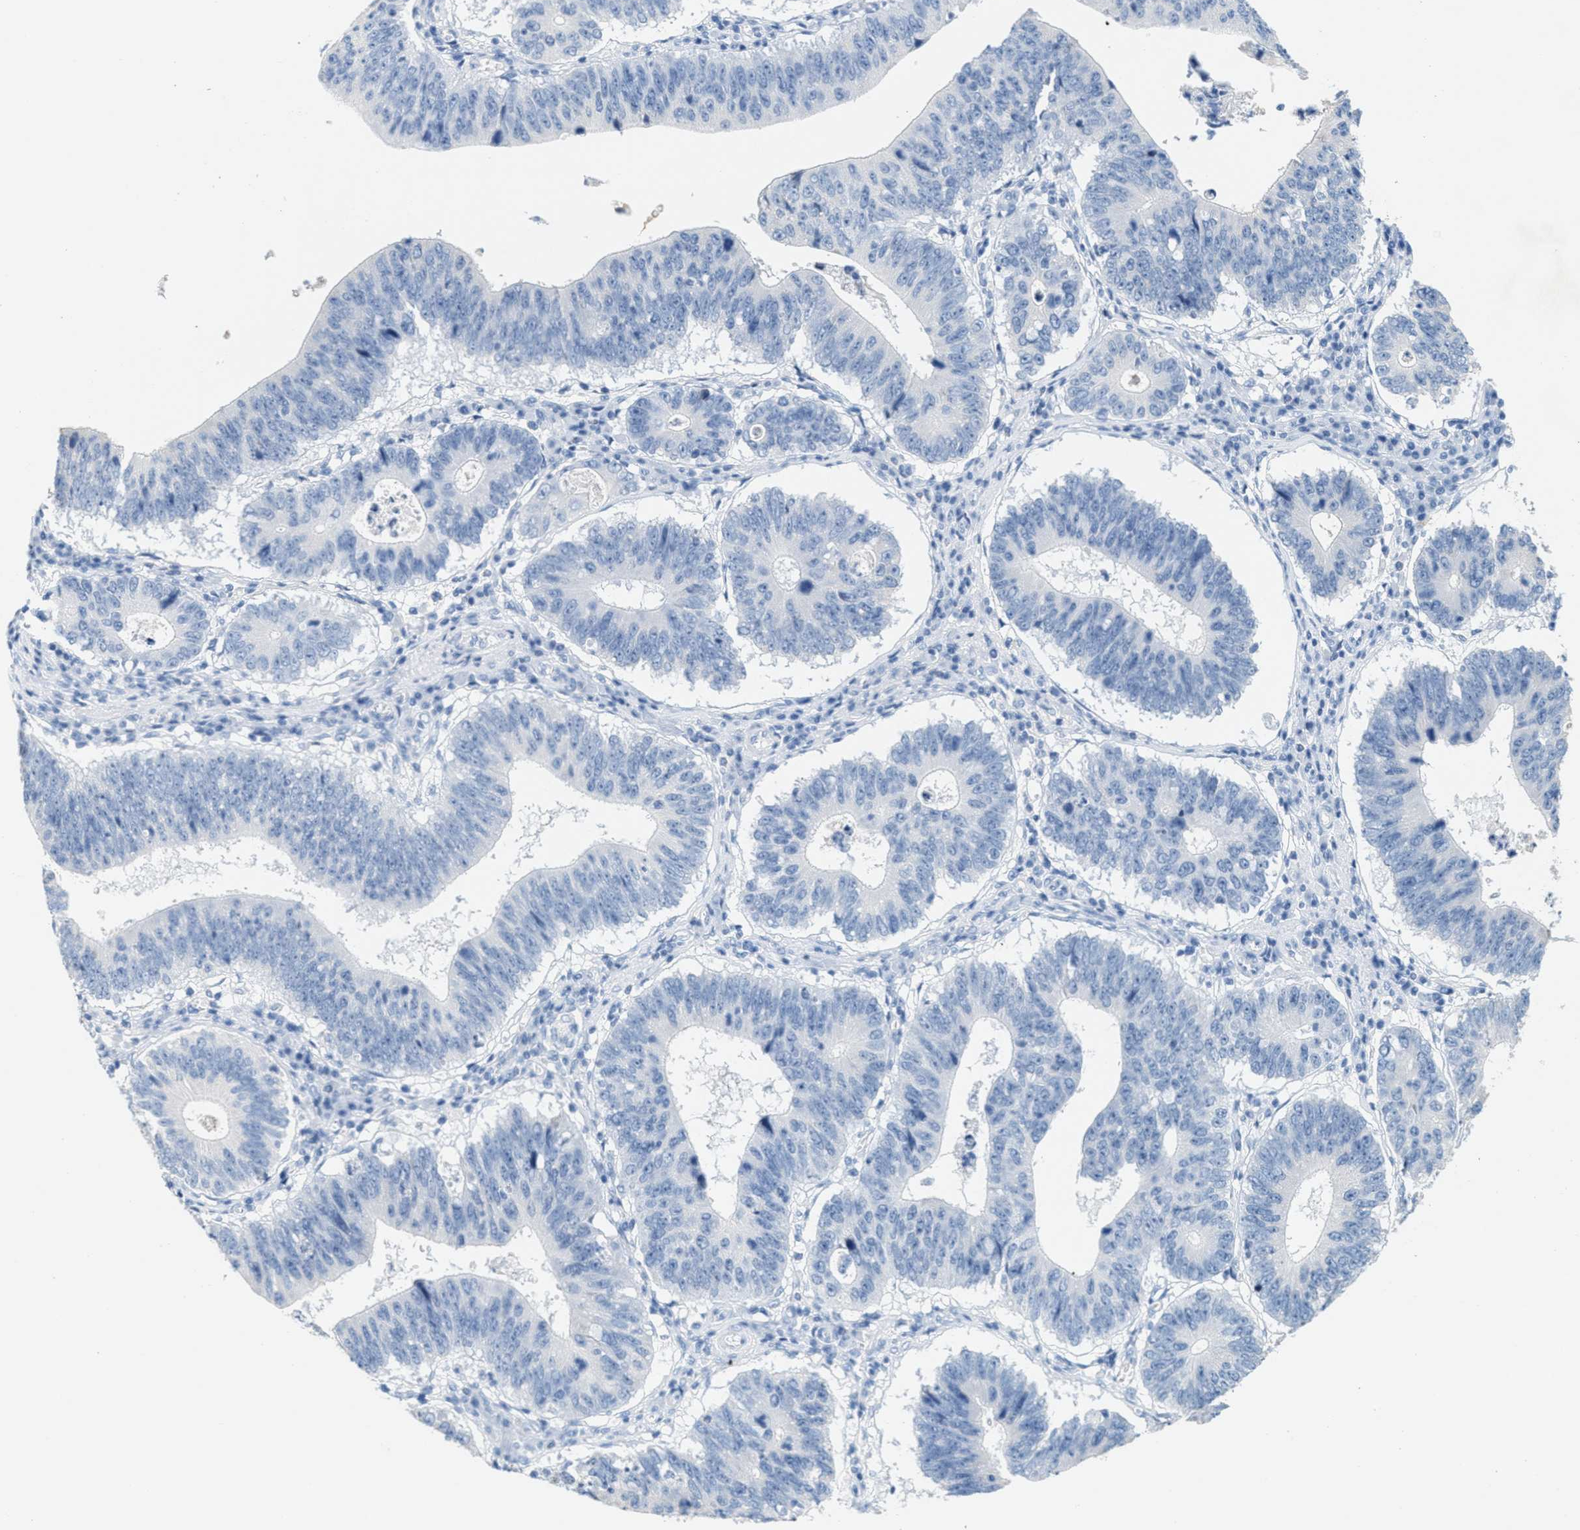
{"staining": {"intensity": "negative", "quantity": "none", "location": "none"}, "tissue": "stomach cancer", "cell_type": "Tumor cells", "image_type": "cancer", "snomed": [{"axis": "morphology", "description": "Adenocarcinoma, NOS"}, {"axis": "topography", "description": "Stomach"}], "caption": "Immunohistochemistry photomicrograph of neoplastic tissue: human stomach adenocarcinoma stained with DAB reveals no significant protein staining in tumor cells.", "gene": "GPM6A", "patient": {"sex": "male", "age": 59}}